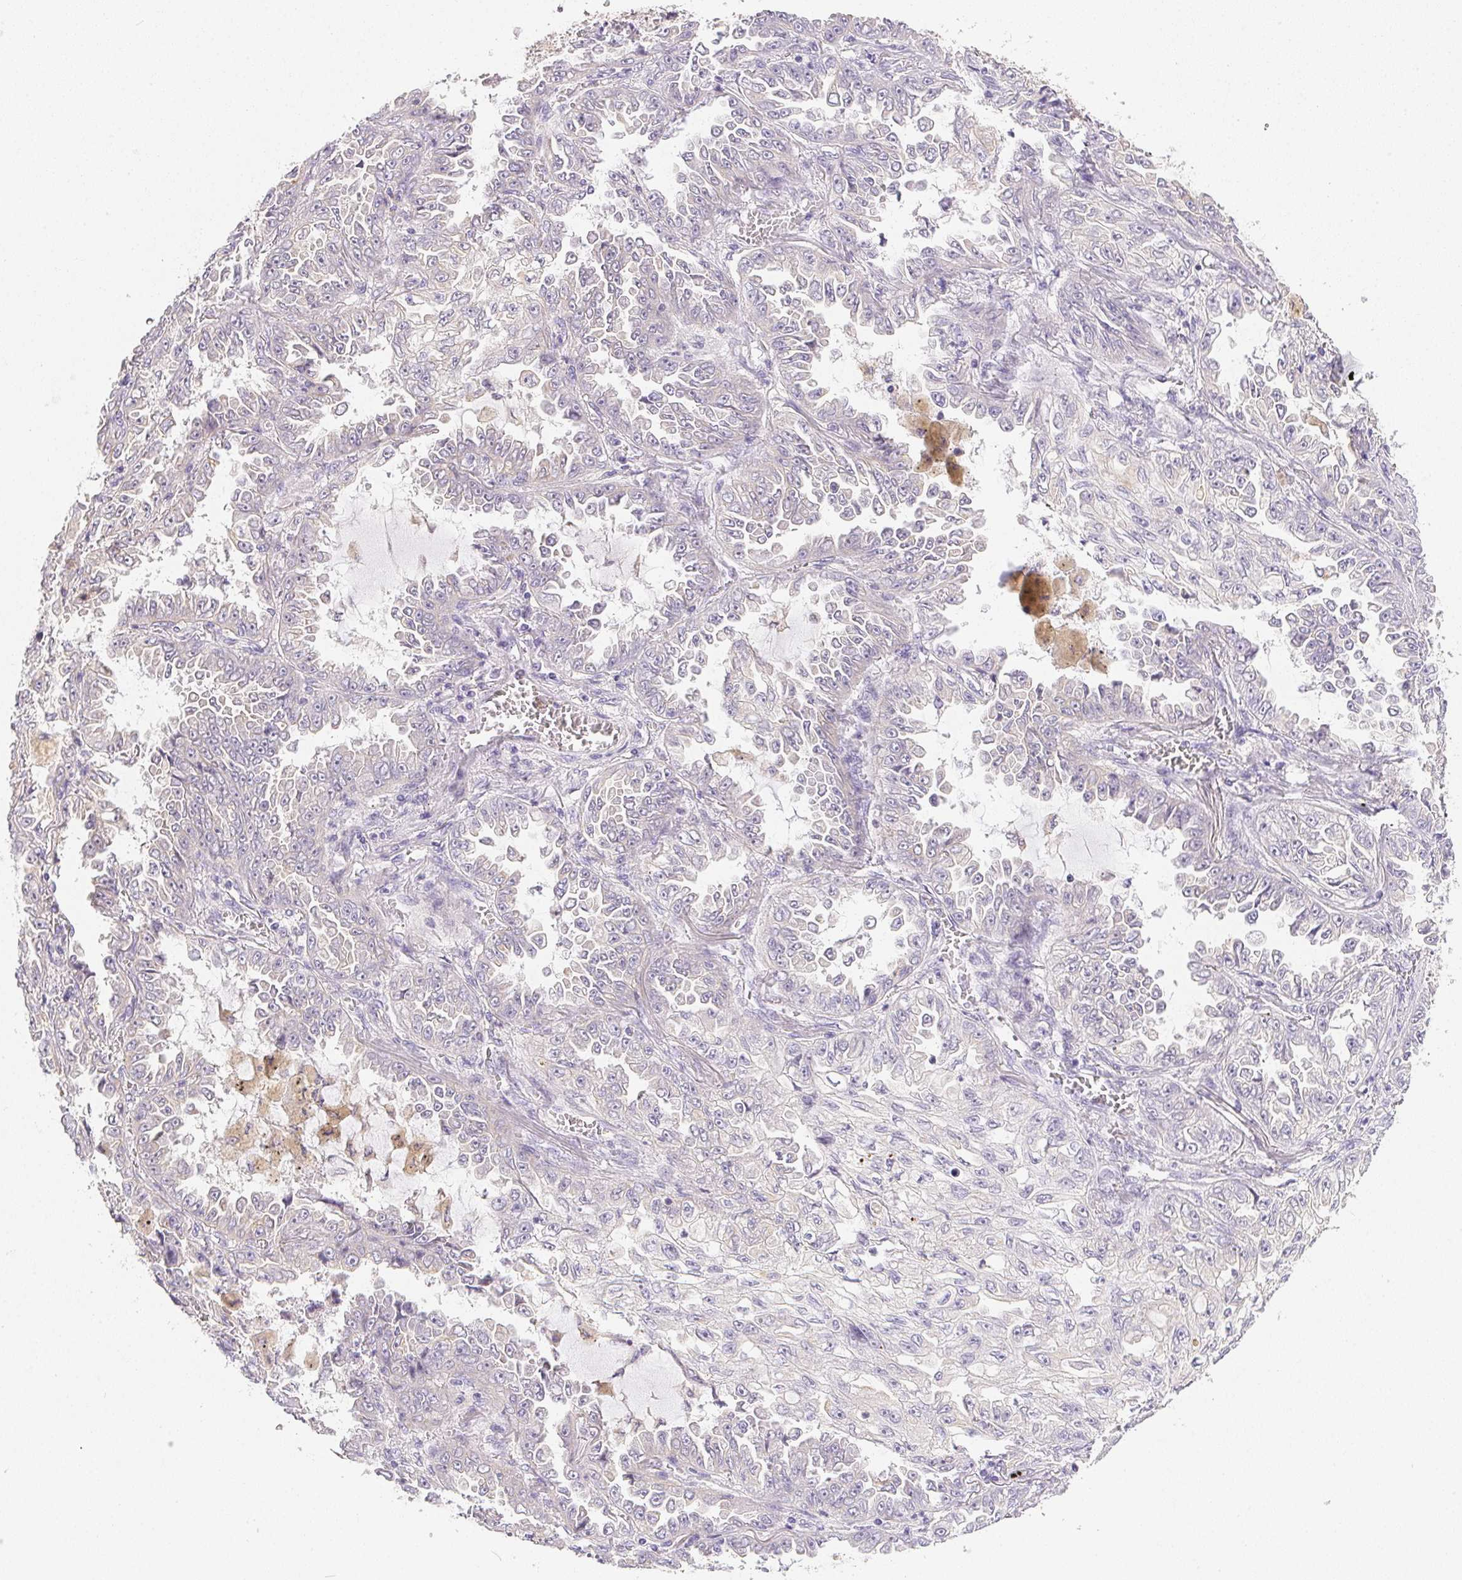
{"staining": {"intensity": "negative", "quantity": "none", "location": "none"}, "tissue": "lung cancer", "cell_type": "Tumor cells", "image_type": "cancer", "snomed": [{"axis": "morphology", "description": "Adenocarcinoma, NOS"}, {"axis": "topography", "description": "Lung"}], "caption": "An IHC image of lung adenocarcinoma is shown. There is no staining in tumor cells of lung adenocarcinoma.", "gene": "SLC17A7", "patient": {"sex": "female", "age": 52}}